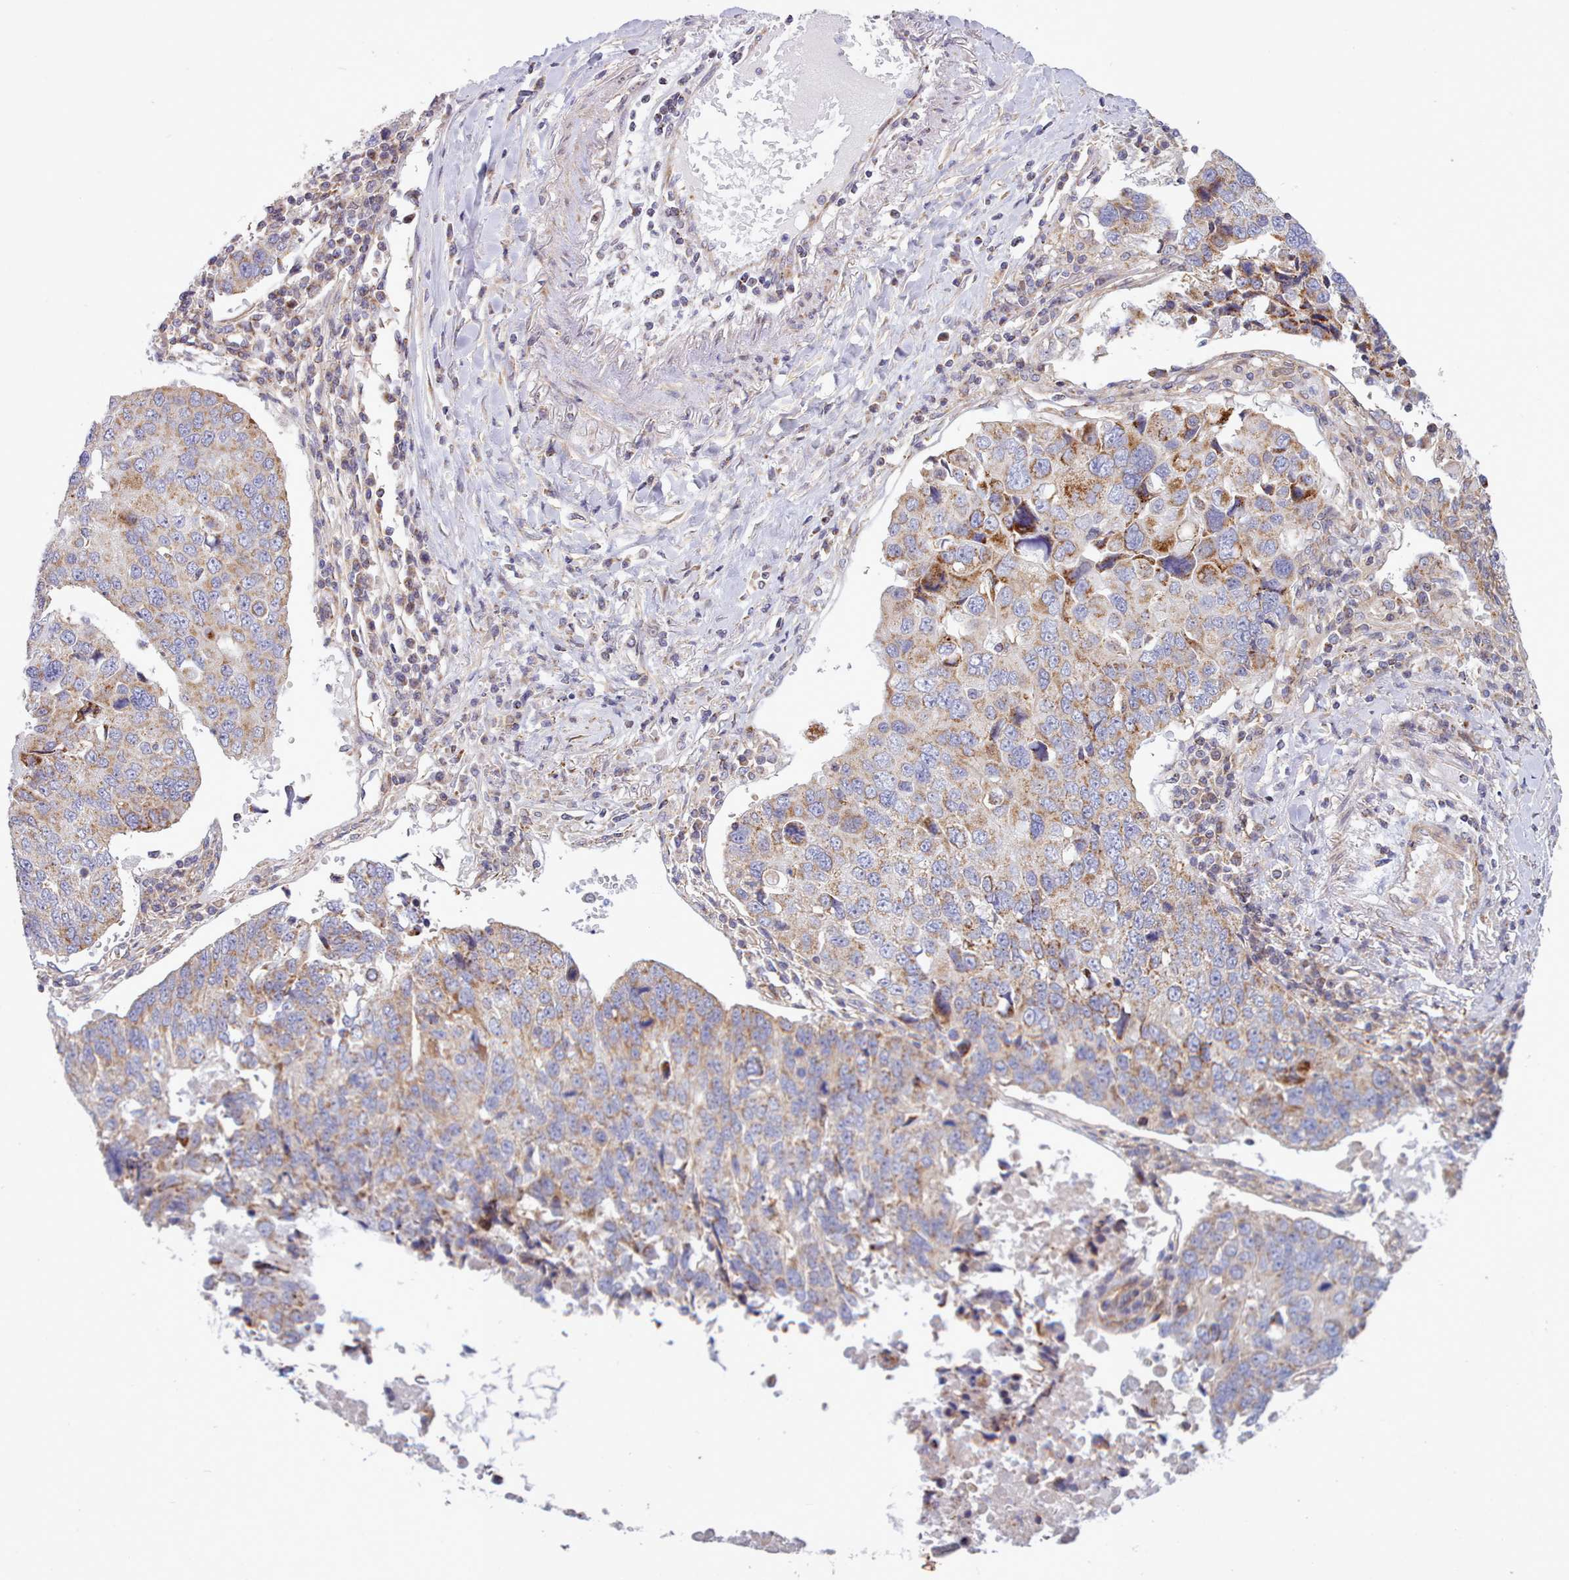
{"staining": {"intensity": "moderate", "quantity": "25%-75%", "location": "cytoplasmic/membranous"}, "tissue": "lung cancer", "cell_type": "Tumor cells", "image_type": "cancer", "snomed": [{"axis": "morphology", "description": "Squamous cell carcinoma, NOS"}, {"axis": "topography", "description": "Lung"}], "caption": "Immunohistochemical staining of lung cancer (squamous cell carcinoma) displays medium levels of moderate cytoplasmic/membranous protein positivity in about 25%-75% of tumor cells. (DAB = brown stain, brightfield microscopy at high magnification).", "gene": "MRPL21", "patient": {"sex": "female", "age": 66}}